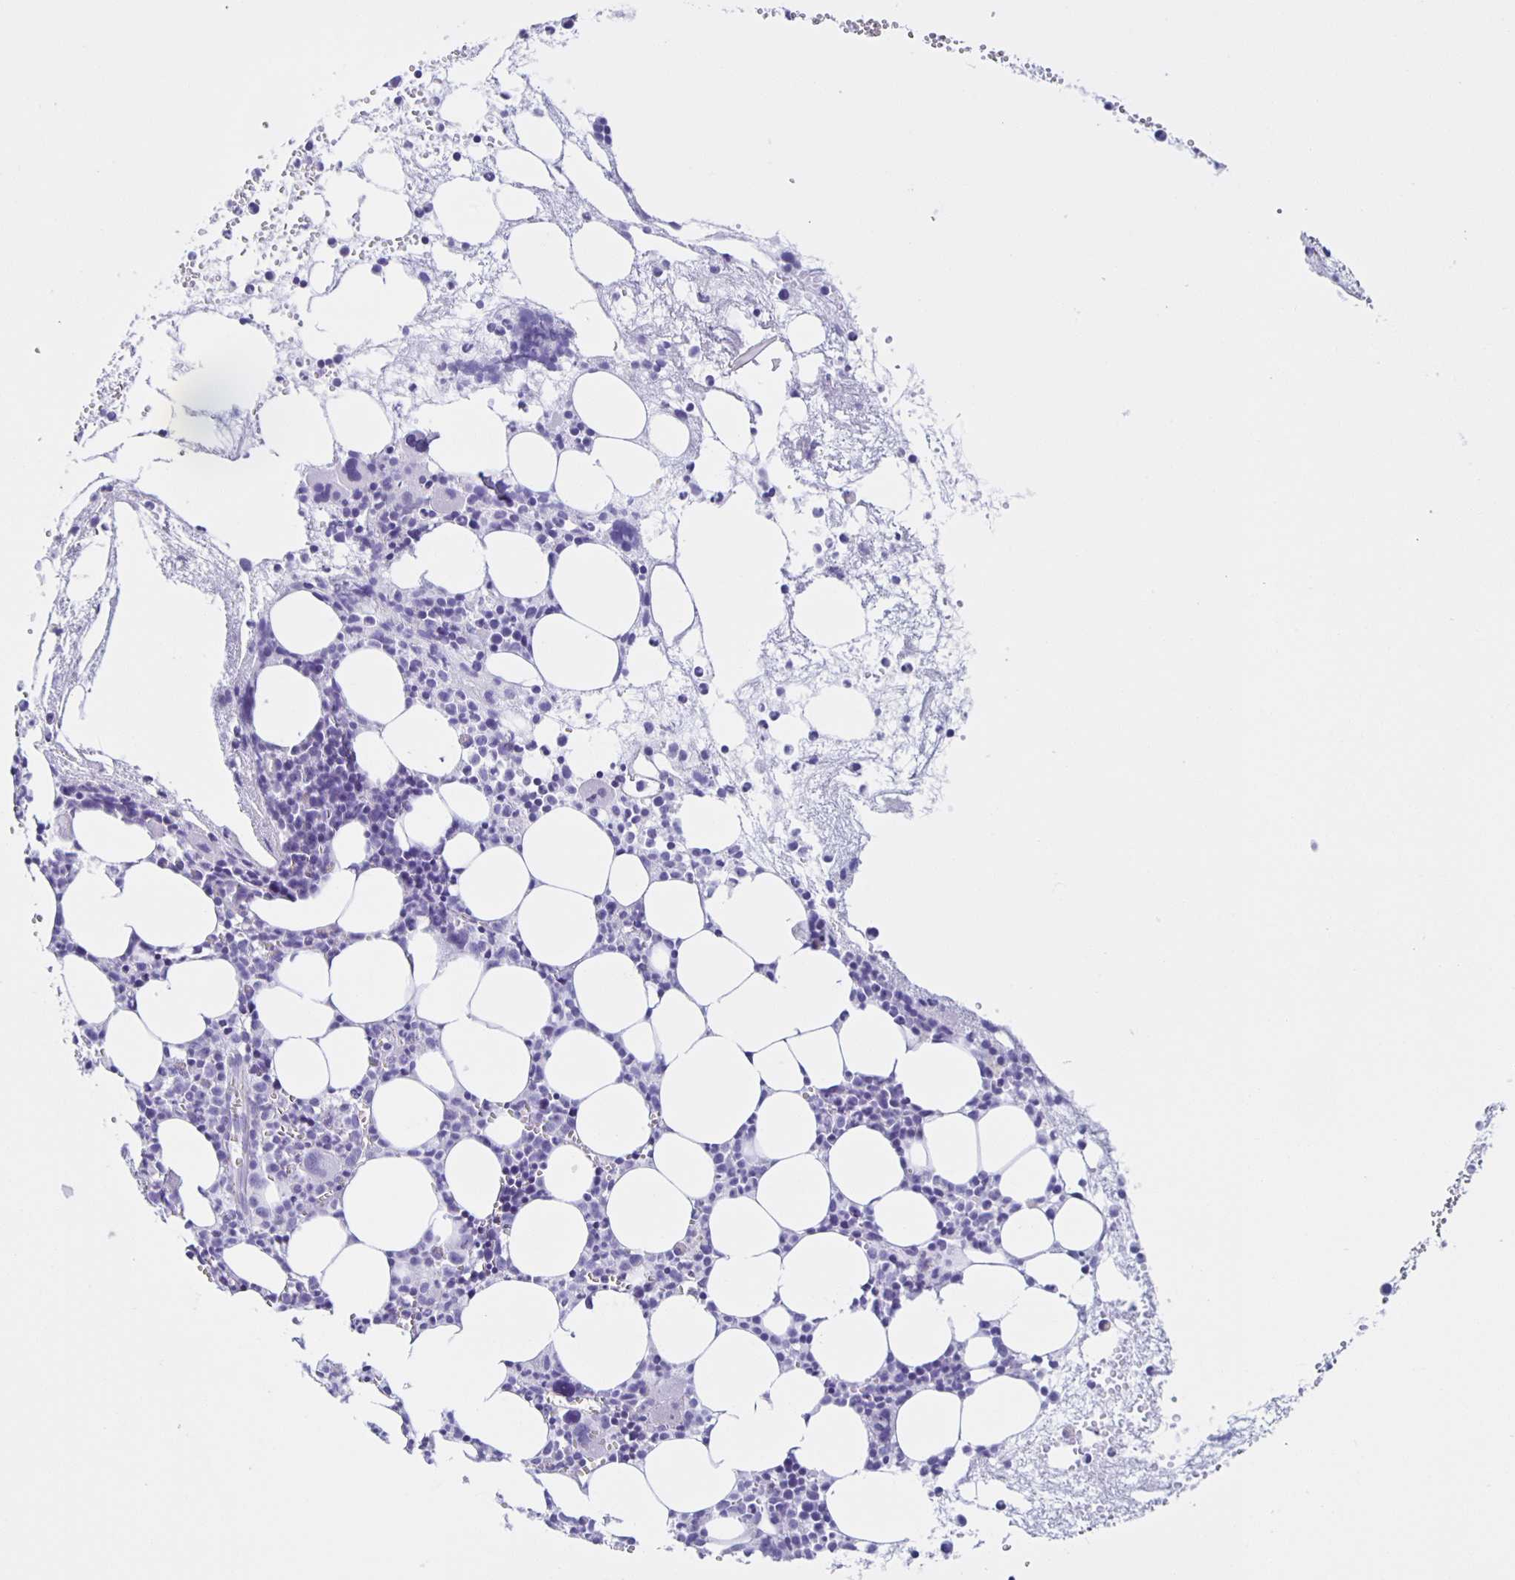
{"staining": {"intensity": "negative", "quantity": "none", "location": "none"}, "tissue": "bone marrow", "cell_type": "Hematopoietic cells", "image_type": "normal", "snomed": [{"axis": "morphology", "description": "Normal tissue, NOS"}, {"axis": "topography", "description": "Bone marrow"}], "caption": "This is a photomicrograph of immunohistochemistry staining of unremarkable bone marrow, which shows no staining in hematopoietic cells.", "gene": "AQP6", "patient": {"sex": "female", "age": 57}}